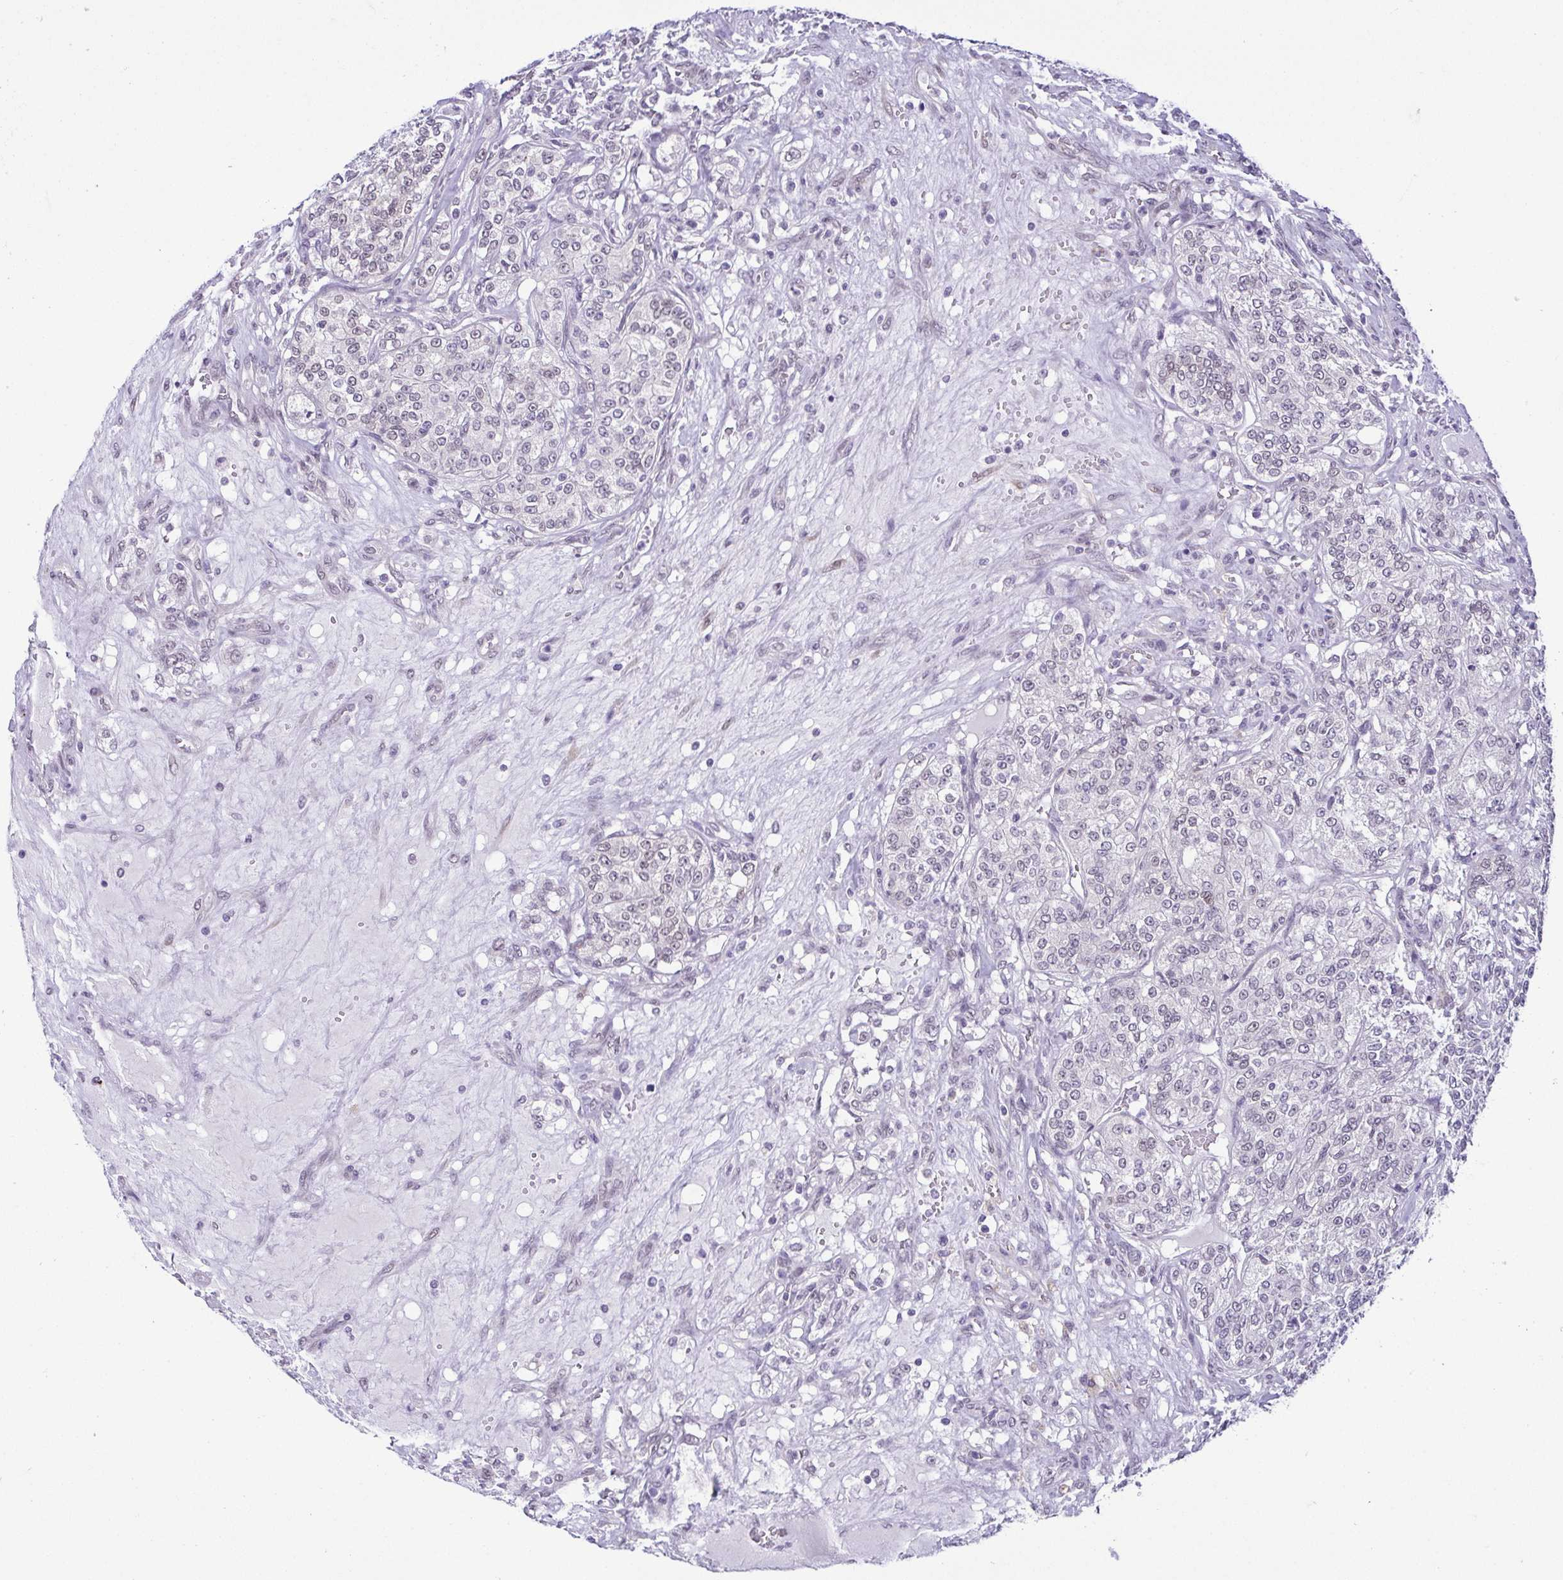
{"staining": {"intensity": "negative", "quantity": "none", "location": "none"}, "tissue": "renal cancer", "cell_type": "Tumor cells", "image_type": "cancer", "snomed": [{"axis": "morphology", "description": "Adenocarcinoma, NOS"}, {"axis": "topography", "description": "Kidney"}], "caption": "DAB immunohistochemical staining of adenocarcinoma (renal) shows no significant positivity in tumor cells. (Stains: DAB (3,3'-diaminobenzidine) IHC with hematoxylin counter stain, Microscopy: brightfield microscopy at high magnification).", "gene": "RBM3", "patient": {"sex": "female", "age": 63}}